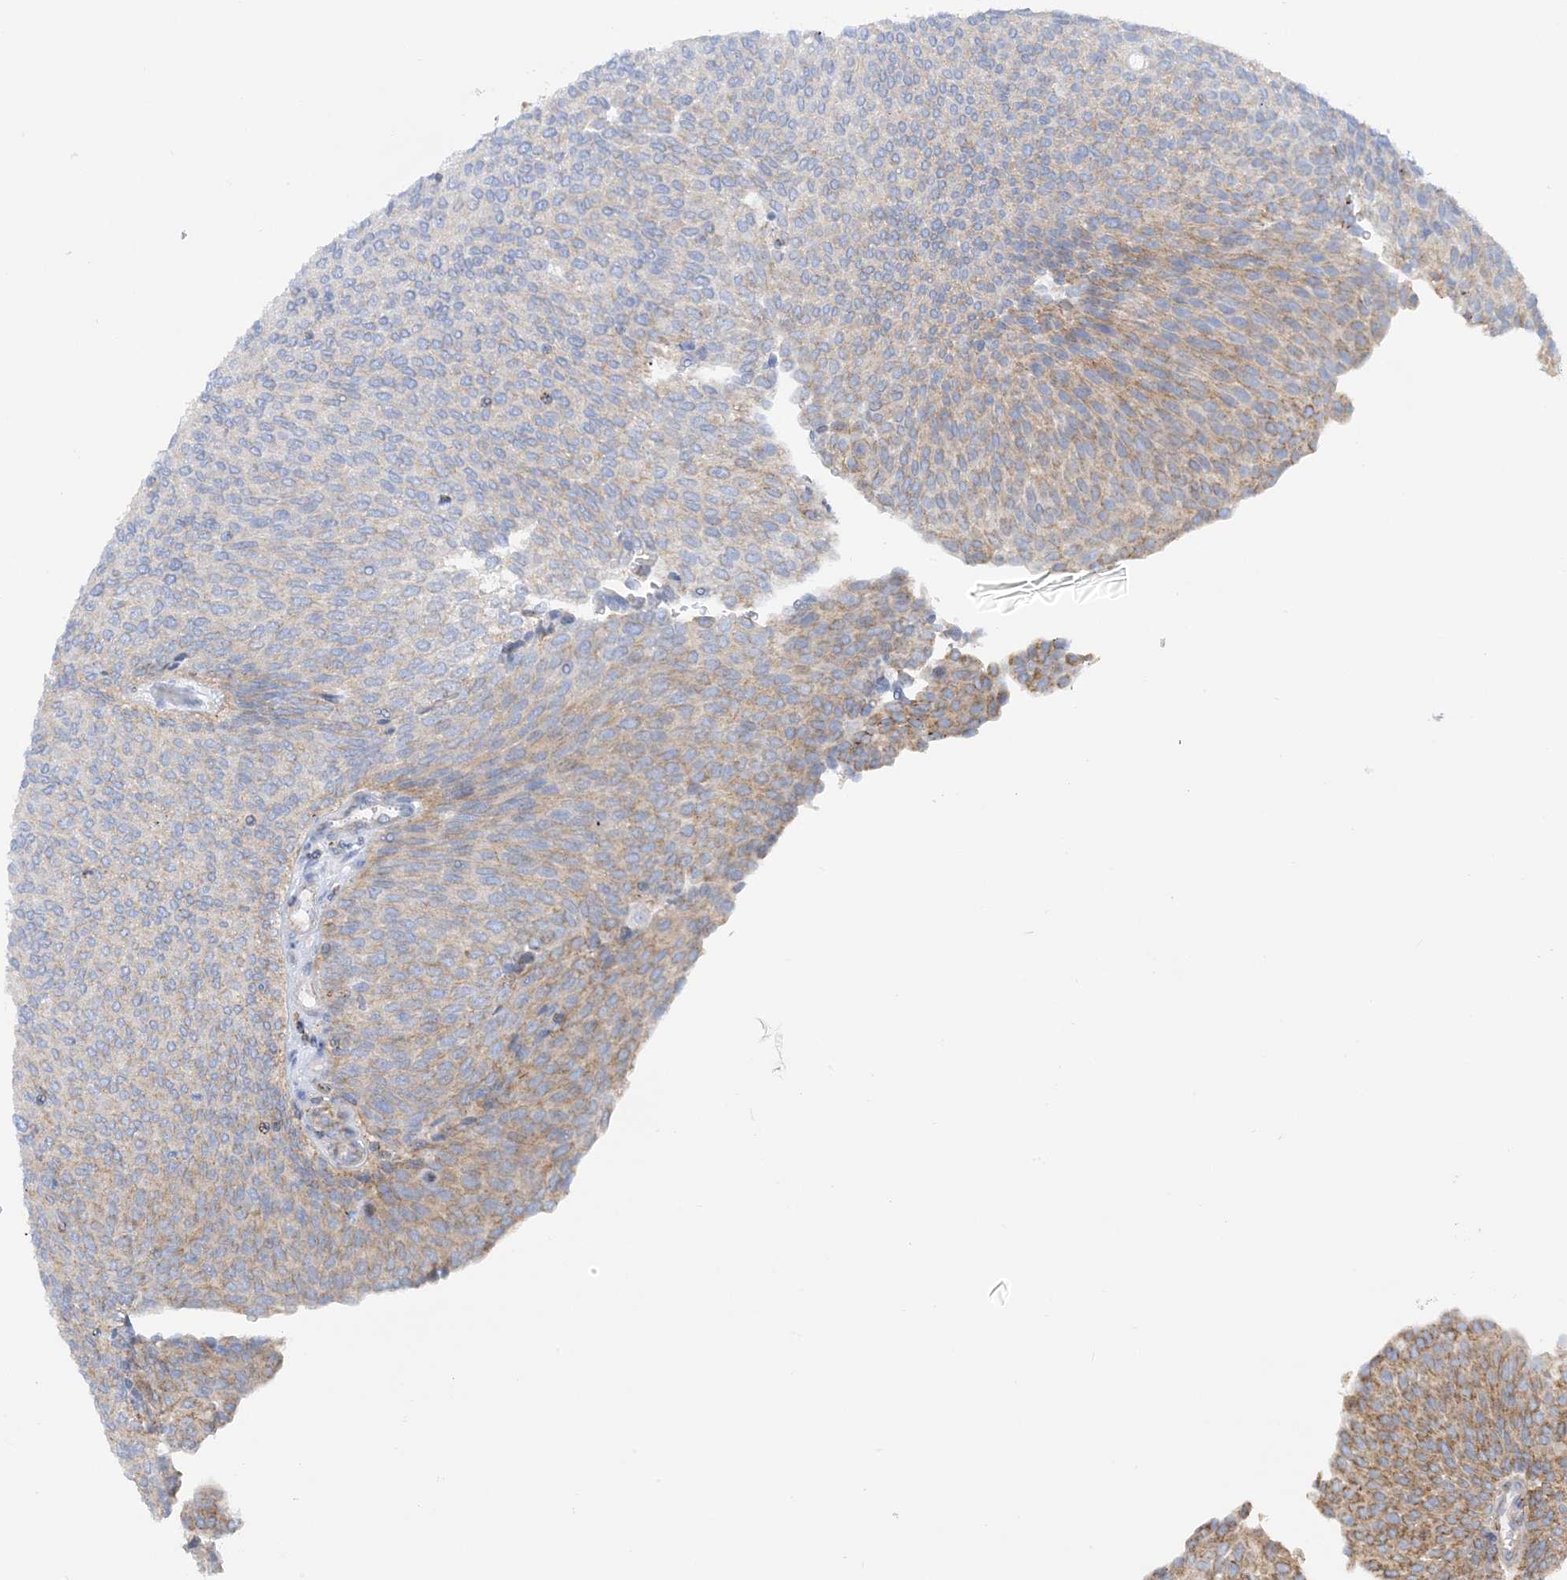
{"staining": {"intensity": "weak", "quantity": "25%-75%", "location": "cytoplasmic/membranous"}, "tissue": "urothelial cancer", "cell_type": "Tumor cells", "image_type": "cancer", "snomed": [{"axis": "morphology", "description": "Urothelial carcinoma, Low grade"}, {"axis": "topography", "description": "Urinary bladder"}], "caption": "A photomicrograph of low-grade urothelial carcinoma stained for a protein exhibits weak cytoplasmic/membranous brown staining in tumor cells. Immunohistochemistry stains the protein in brown and the nuclei are stained blue.", "gene": "CALHM5", "patient": {"sex": "female", "age": 79}}